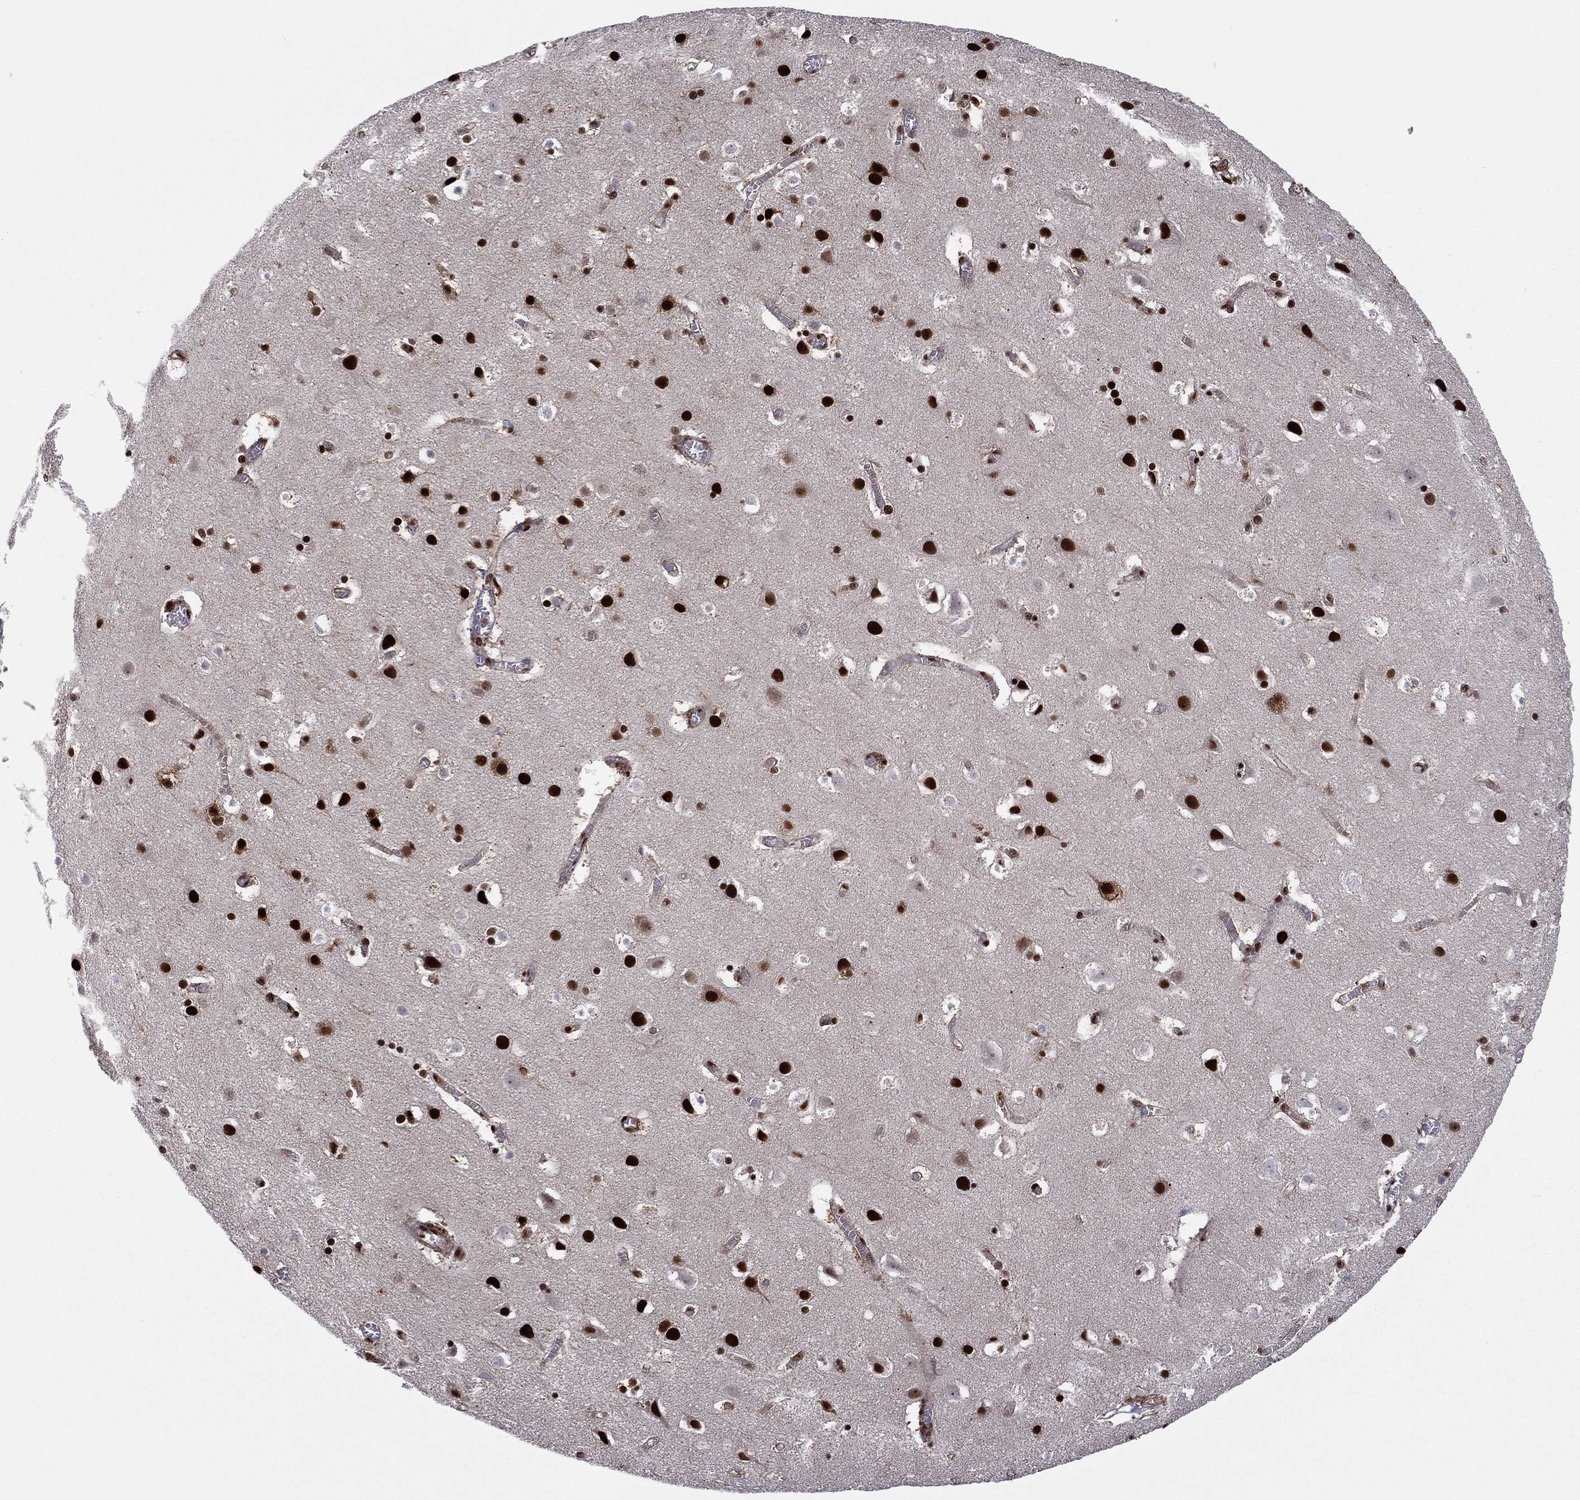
{"staining": {"intensity": "strong", "quantity": "25%-75%", "location": "nuclear"}, "tissue": "cerebral cortex", "cell_type": "Endothelial cells", "image_type": "normal", "snomed": [{"axis": "morphology", "description": "Normal tissue, NOS"}, {"axis": "topography", "description": "Cerebral cortex"}], "caption": "Immunohistochemistry (IHC) of normal cerebral cortex demonstrates high levels of strong nuclear positivity in about 25%-75% of endothelial cells.", "gene": "TP53BP1", "patient": {"sex": "male", "age": 59}}